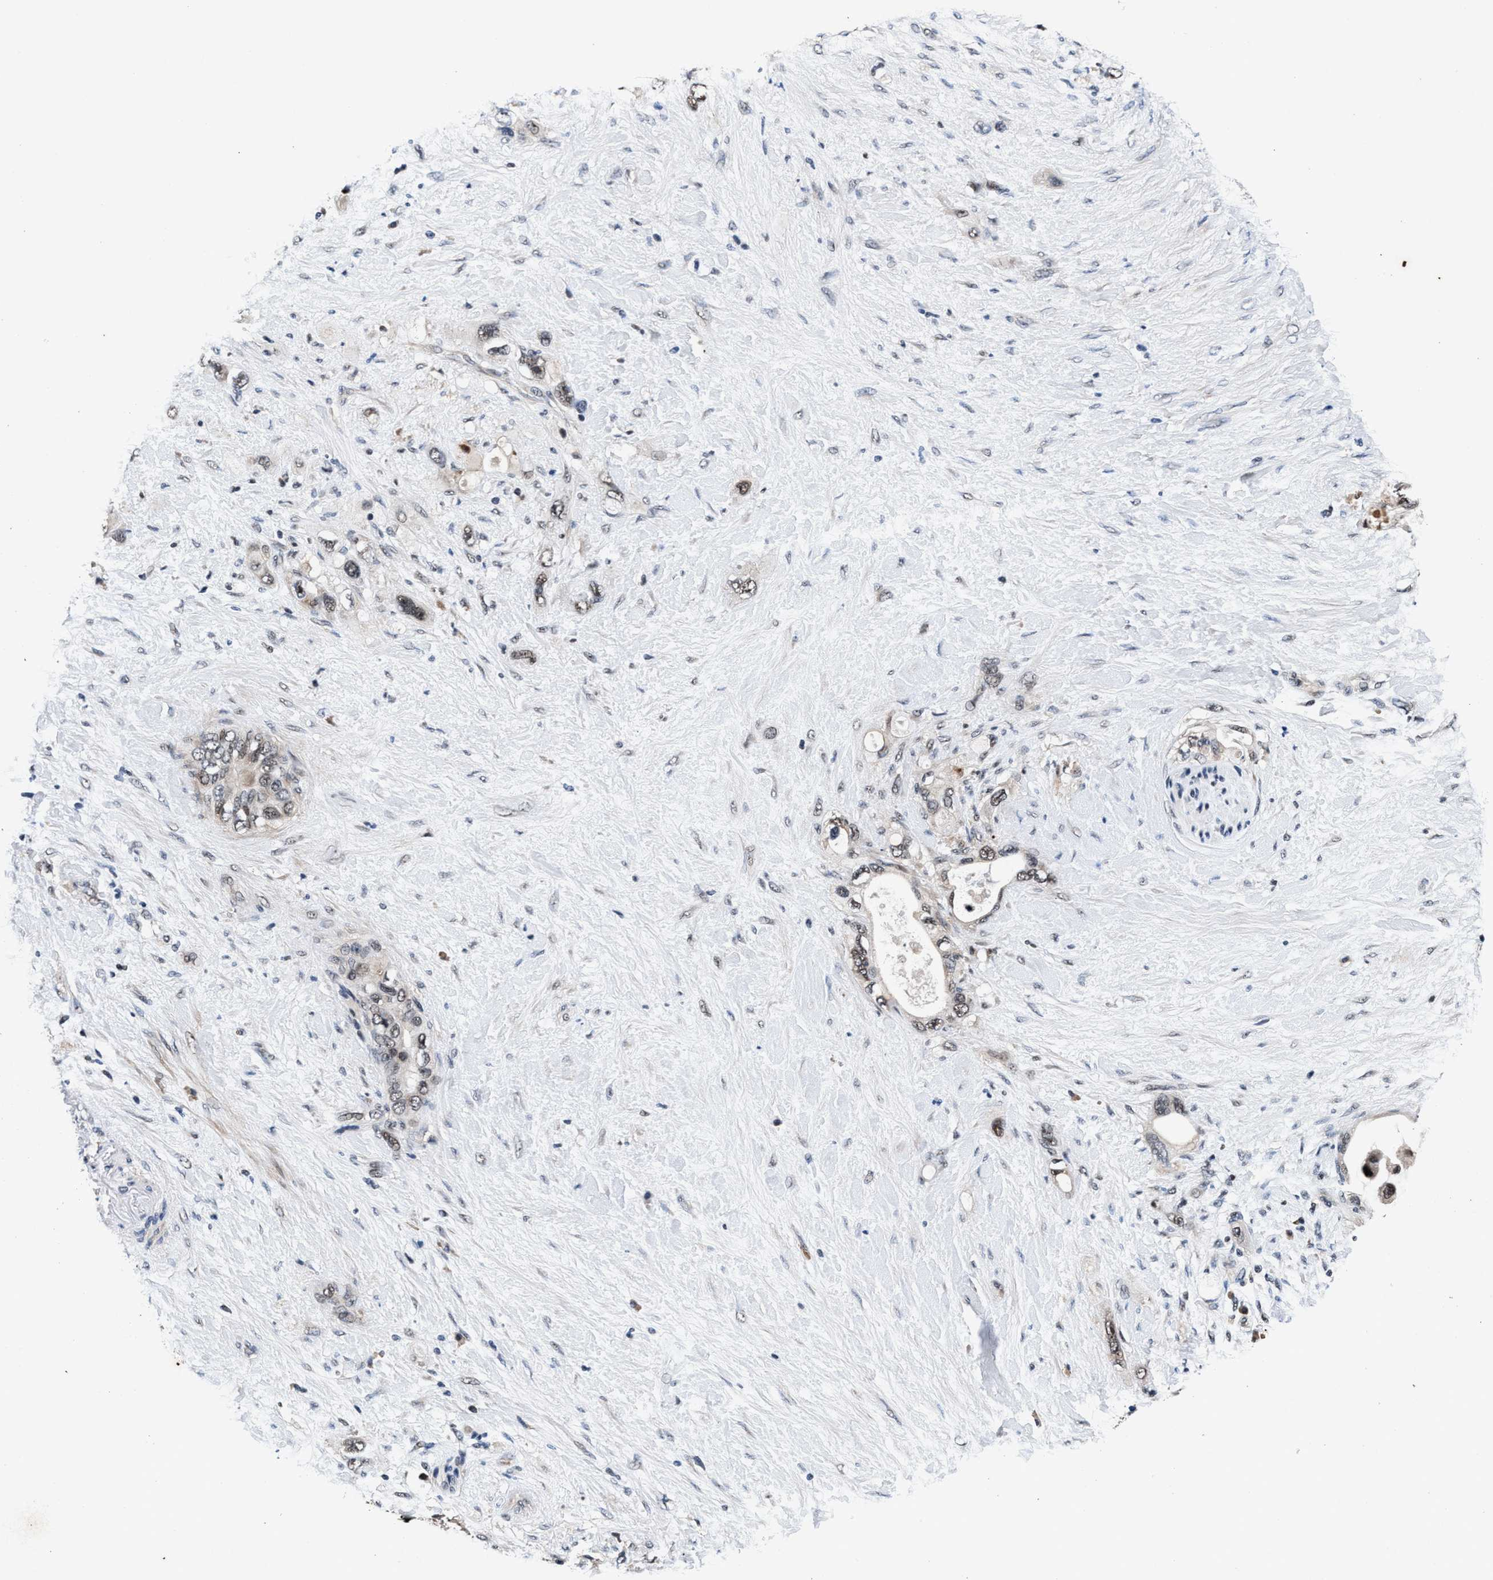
{"staining": {"intensity": "weak", "quantity": ">75%", "location": "nuclear"}, "tissue": "pancreatic cancer", "cell_type": "Tumor cells", "image_type": "cancer", "snomed": [{"axis": "morphology", "description": "Adenocarcinoma, NOS"}, {"axis": "topography", "description": "Pancreas"}], "caption": "Tumor cells display low levels of weak nuclear staining in about >75% of cells in pancreatic adenocarcinoma. The staining was performed using DAB to visualize the protein expression in brown, while the nuclei were stained in blue with hematoxylin (Magnification: 20x).", "gene": "USP16", "patient": {"sex": "female", "age": 56}}